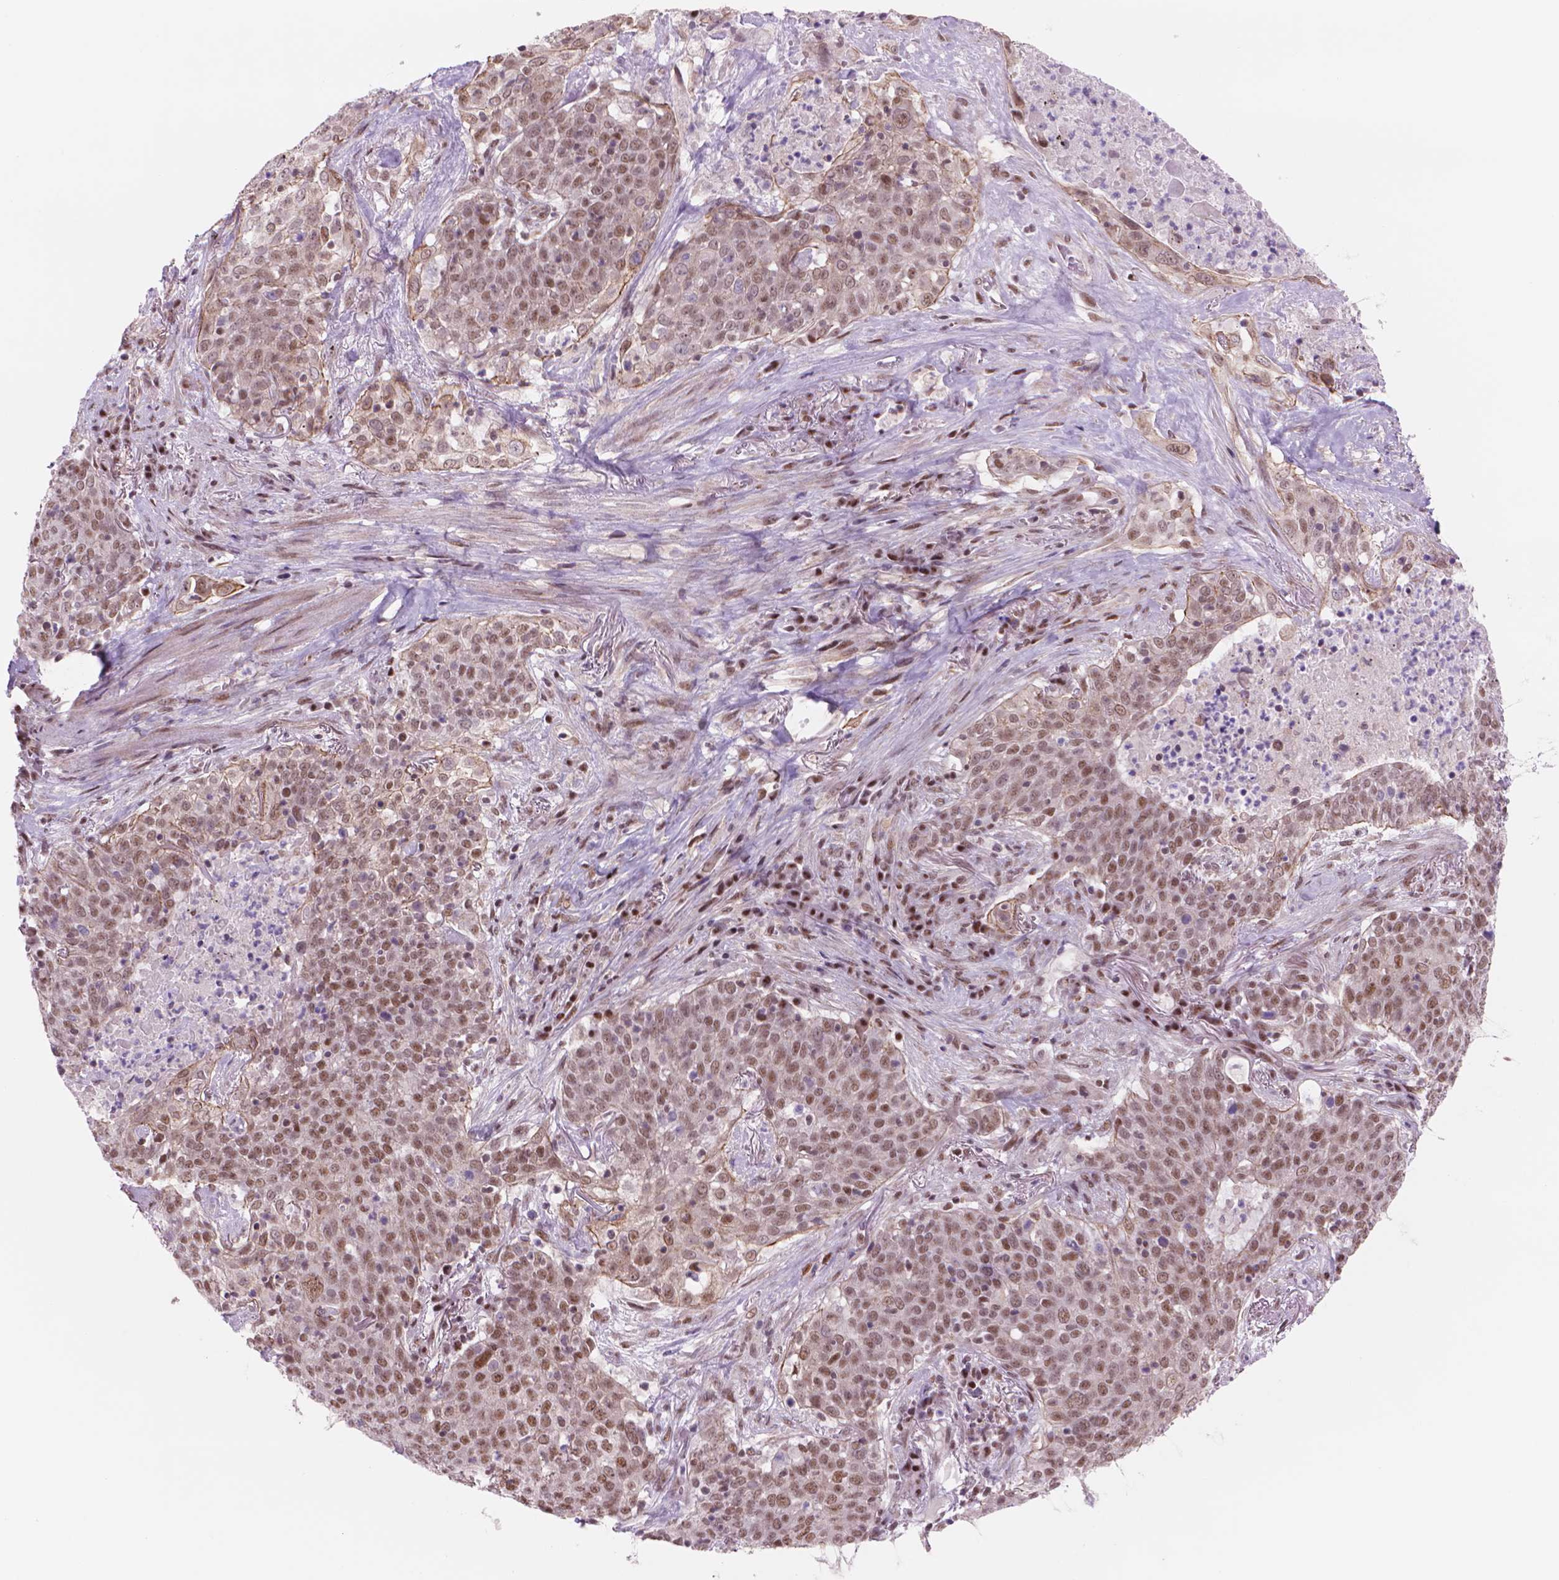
{"staining": {"intensity": "moderate", "quantity": ">75%", "location": "nuclear"}, "tissue": "lung cancer", "cell_type": "Tumor cells", "image_type": "cancer", "snomed": [{"axis": "morphology", "description": "Squamous cell carcinoma, NOS"}, {"axis": "topography", "description": "Lung"}], "caption": "Brown immunohistochemical staining in lung cancer (squamous cell carcinoma) reveals moderate nuclear staining in about >75% of tumor cells.", "gene": "POLR3D", "patient": {"sex": "male", "age": 82}}